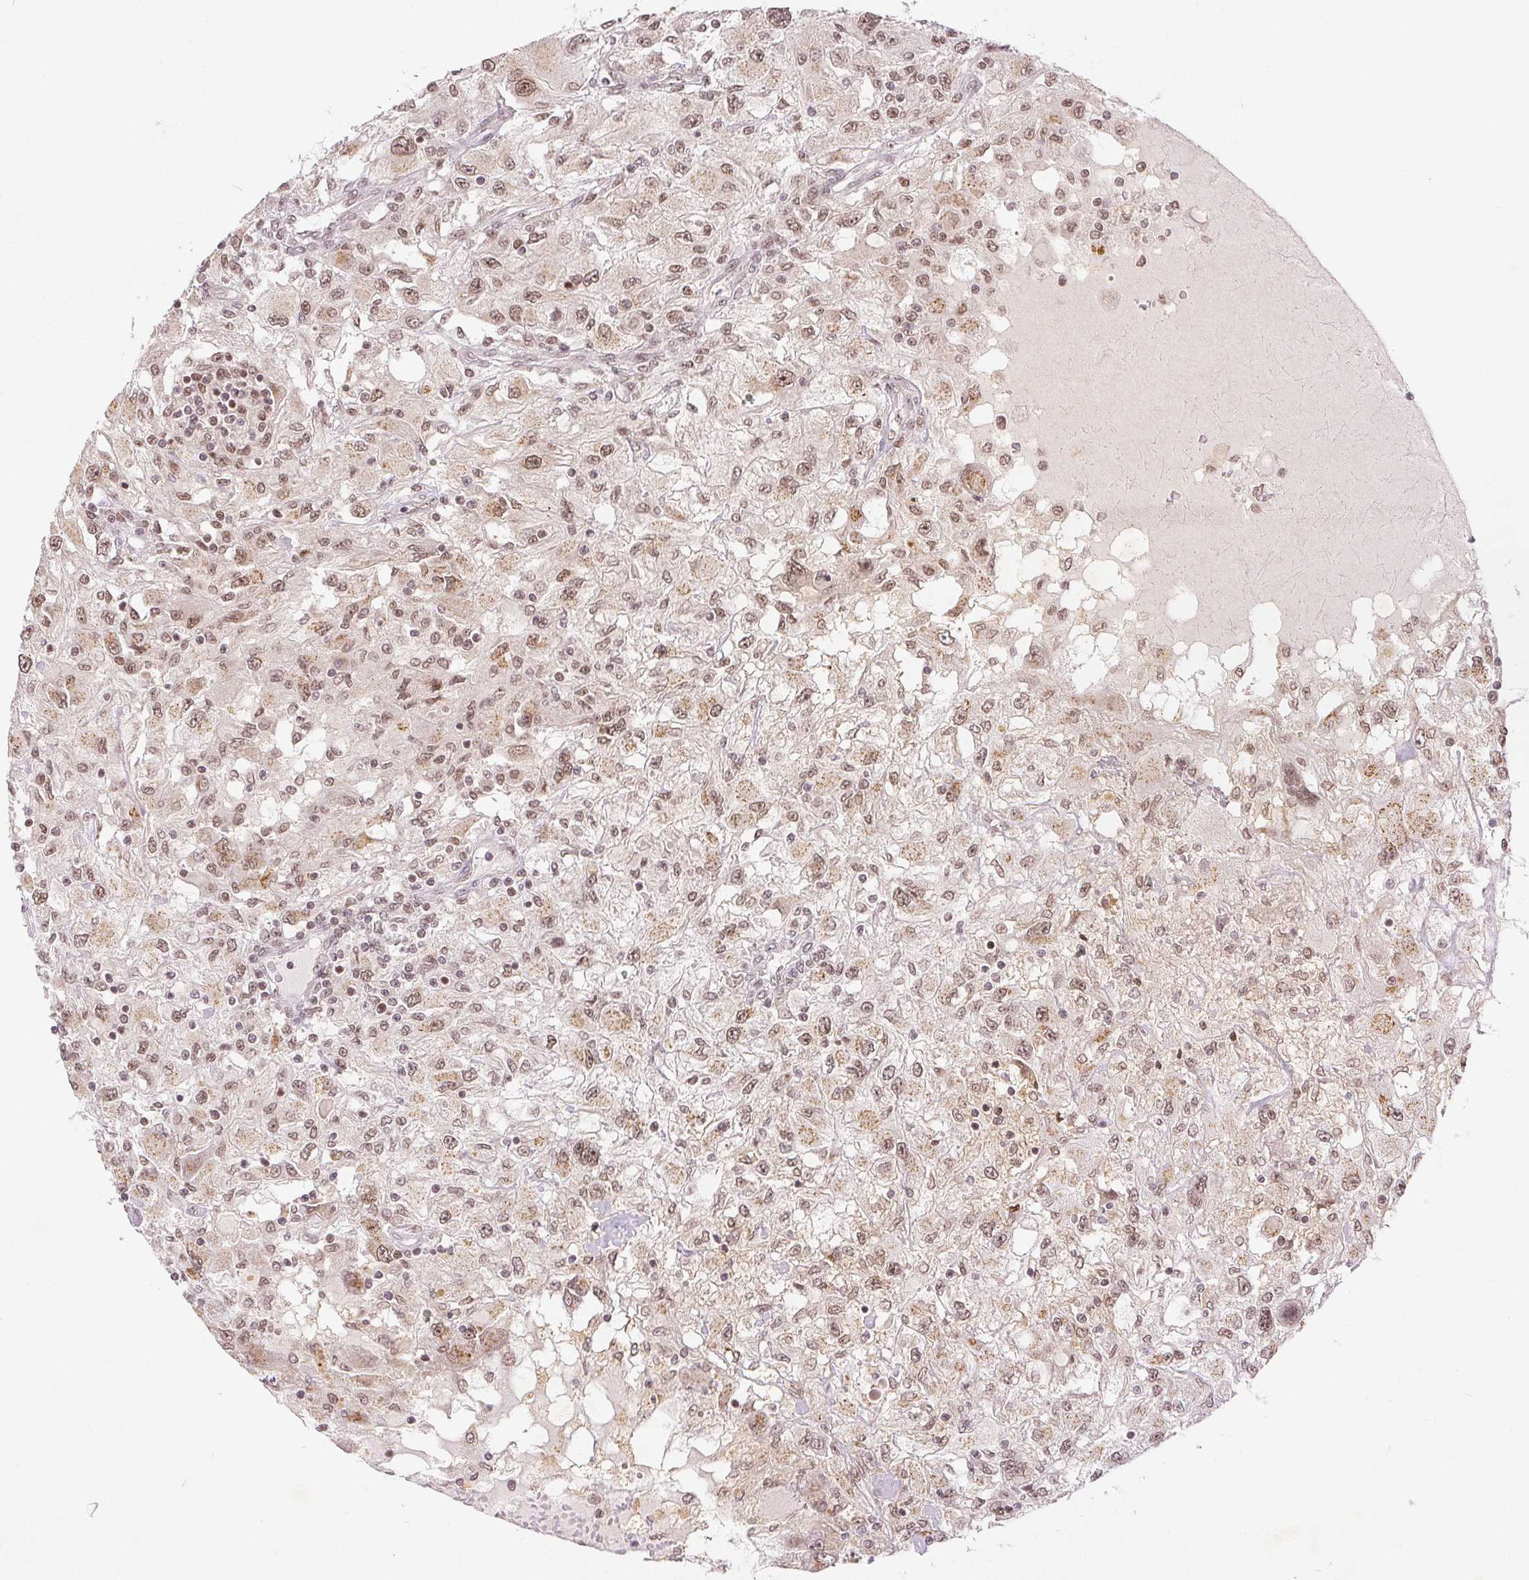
{"staining": {"intensity": "moderate", "quantity": ">75%", "location": "nuclear"}, "tissue": "renal cancer", "cell_type": "Tumor cells", "image_type": "cancer", "snomed": [{"axis": "morphology", "description": "Adenocarcinoma, NOS"}, {"axis": "topography", "description": "Kidney"}], "caption": "Approximately >75% of tumor cells in human renal cancer (adenocarcinoma) reveal moderate nuclear protein positivity as visualized by brown immunohistochemical staining.", "gene": "DEK", "patient": {"sex": "female", "age": 67}}